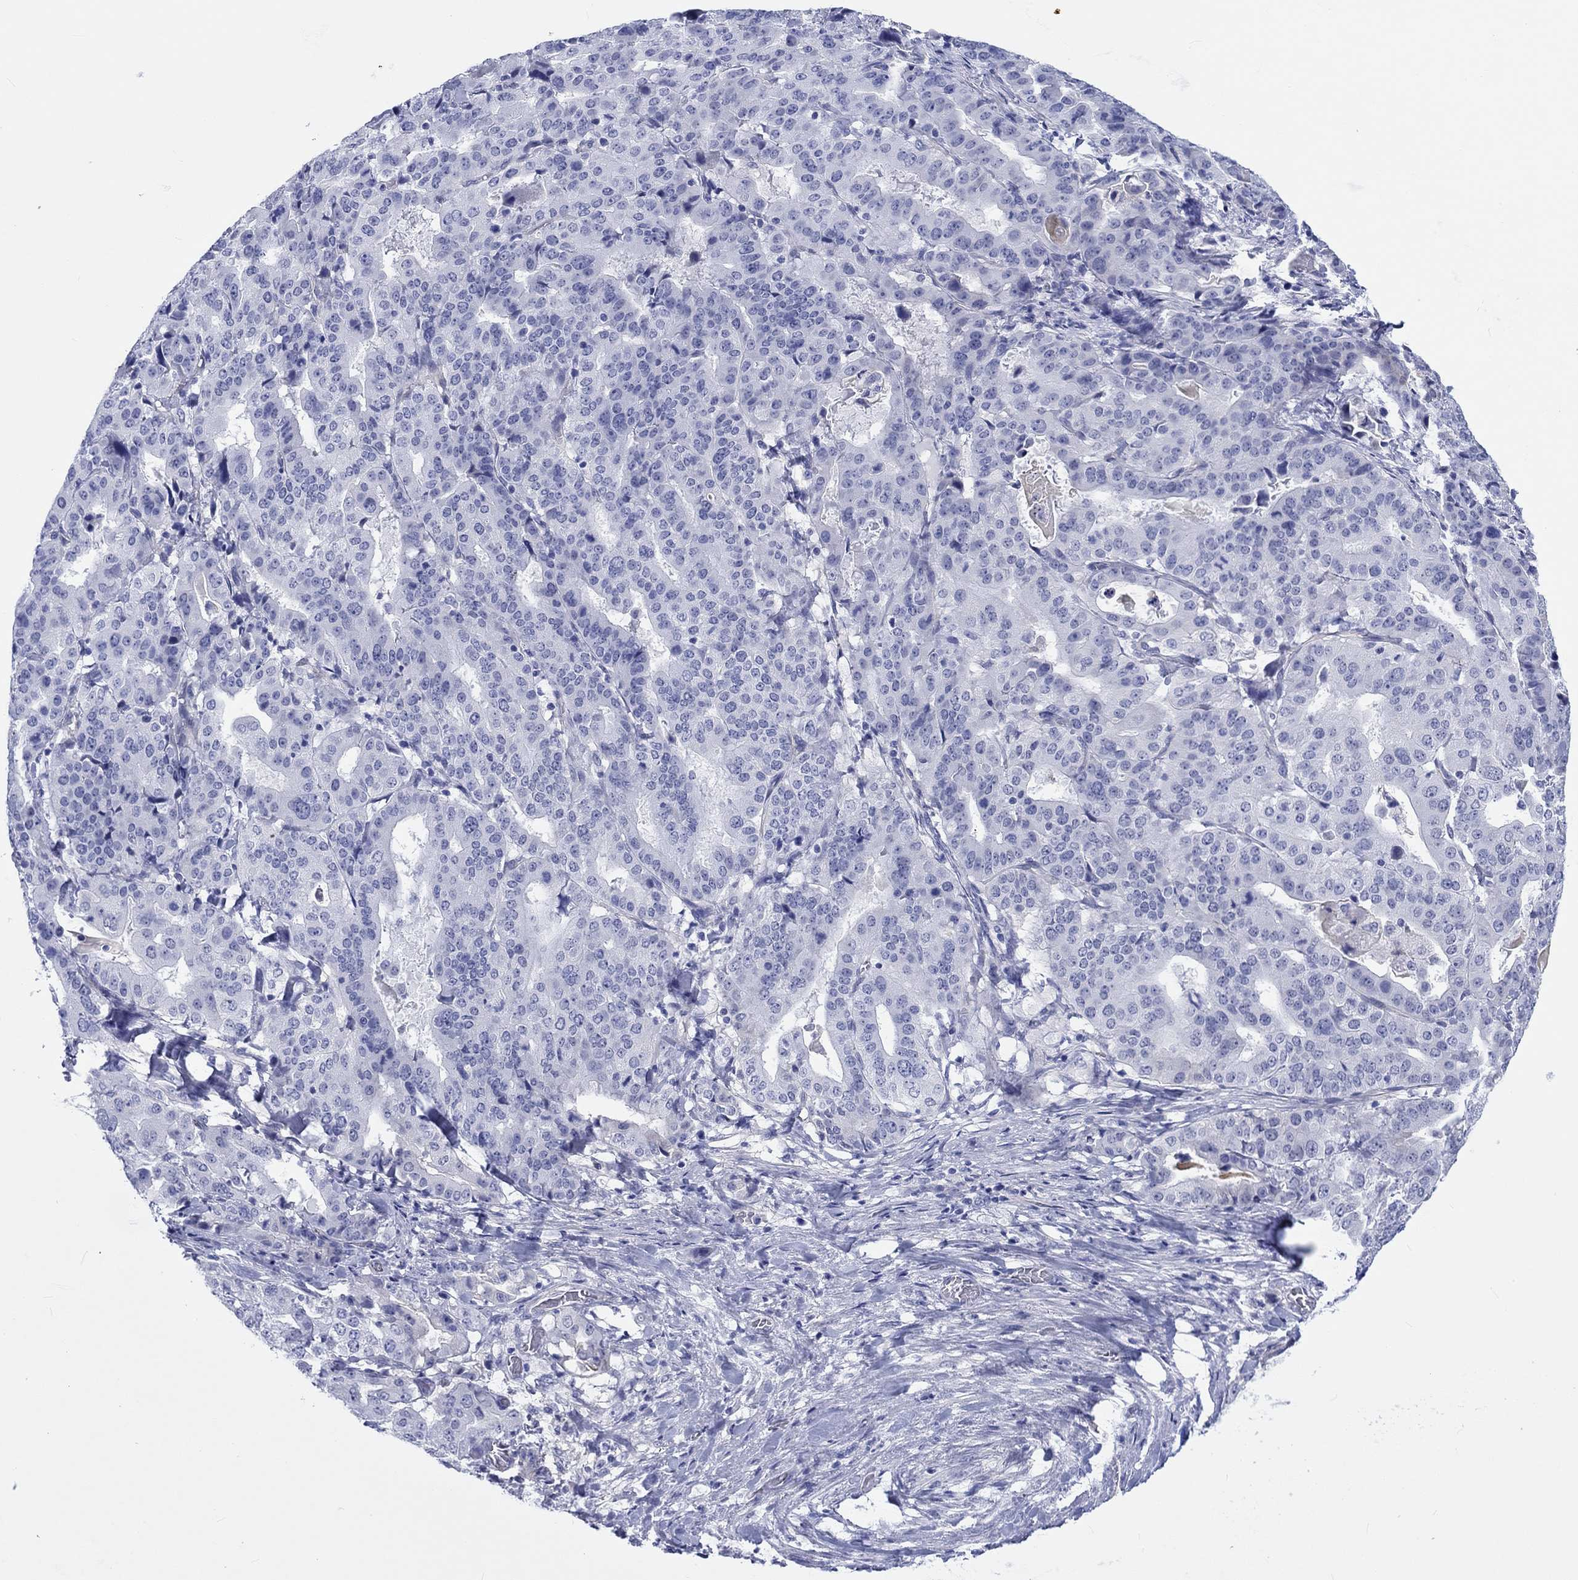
{"staining": {"intensity": "negative", "quantity": "none", "location": "none"}, "tissue": "stomach cancer", "cell_type": "Tumor cells", "image_type": "cancer", "snomed": [{"axis": "morphology", "description": "Adenocarcinoma, NOS"}, {"axis": "topography", "description": "Stomach"}], "caption": "There is no significant expression in tumor cells of stomach cancer (adenocarcinoma). The staining is performed using DAB (3,3'-diaminobenzidine) brown chromogen with nuclei counter-stained in using hematoxylin.", "gene": "CDY2B", "patient": {"sex": "male", "age": 48}}